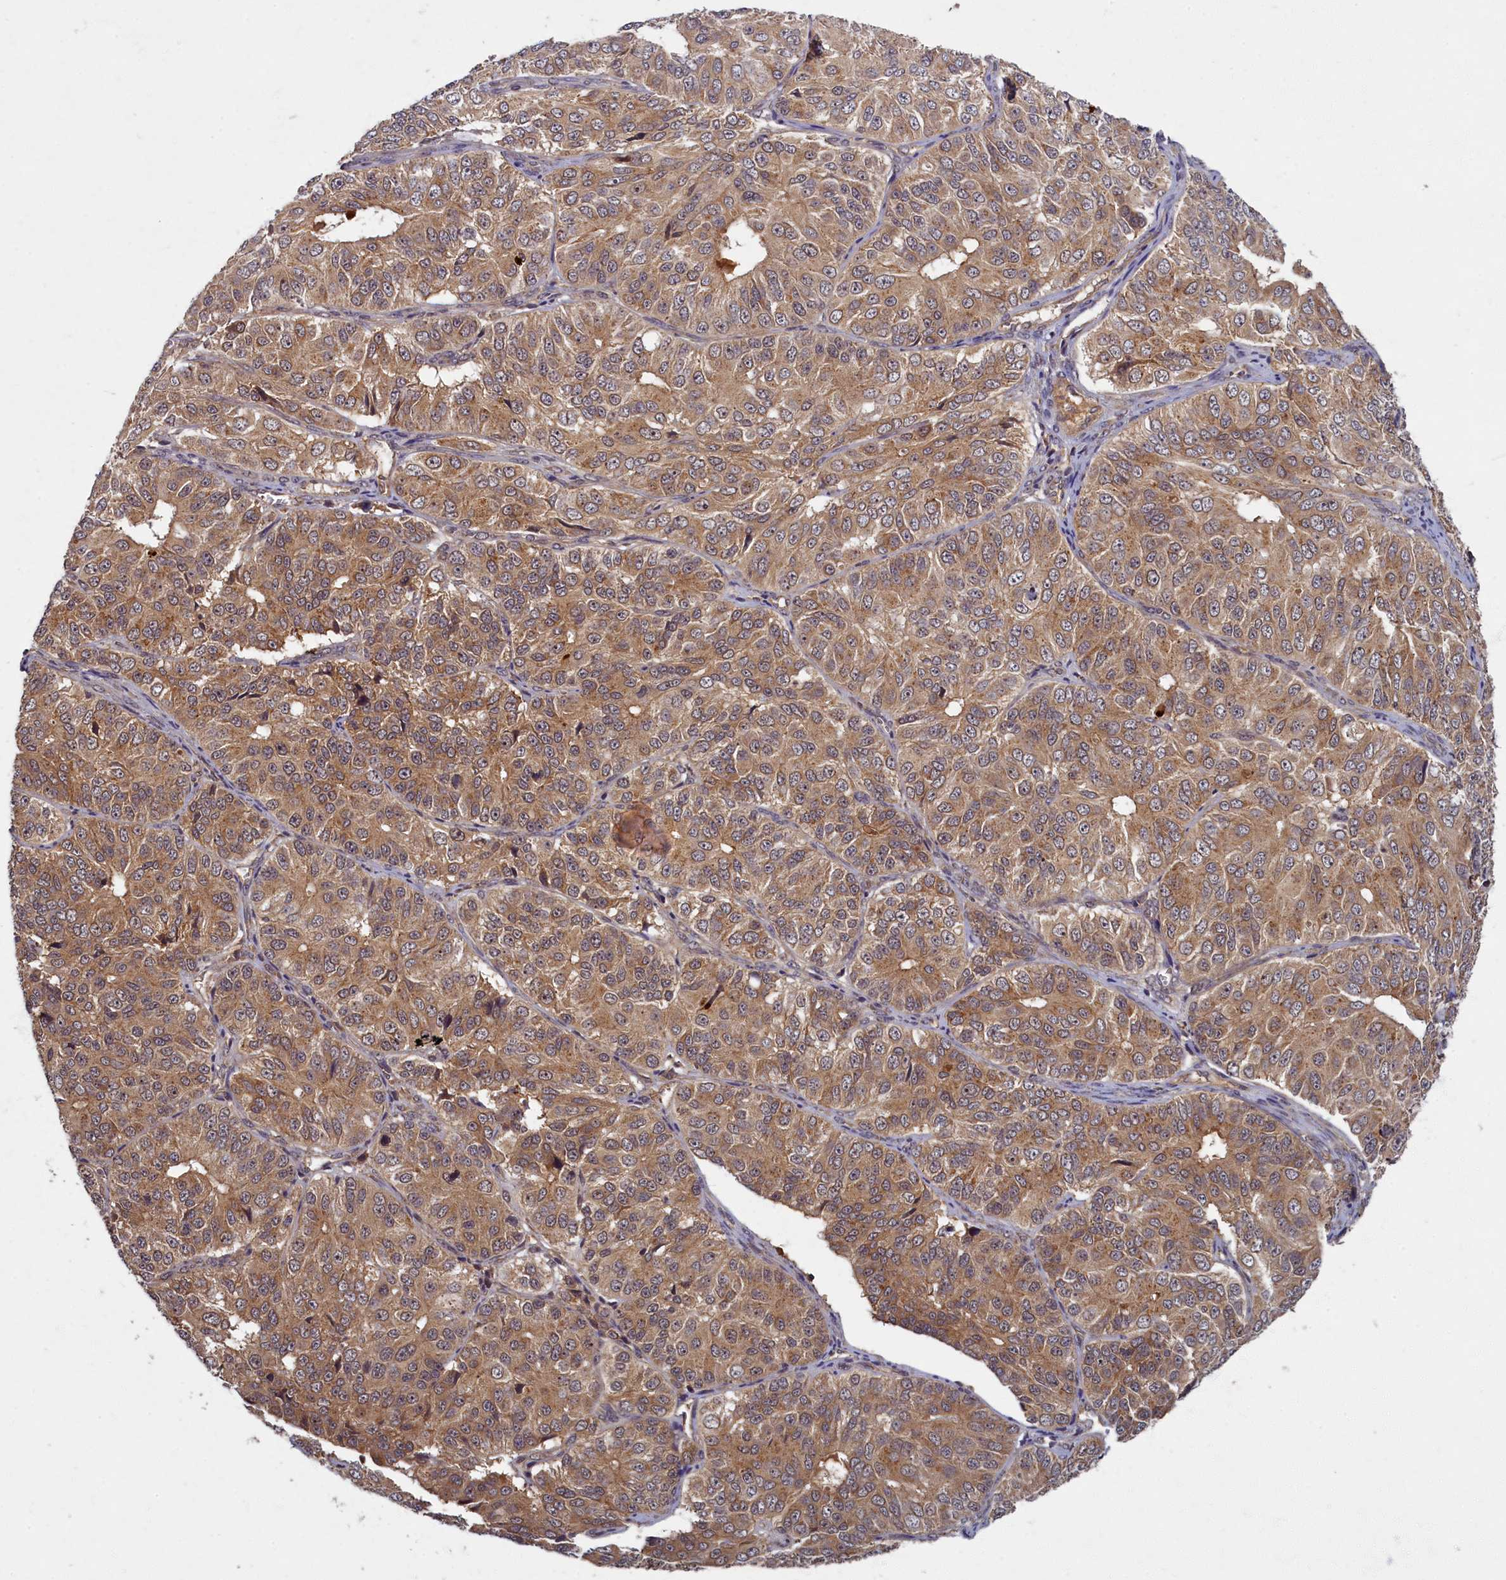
{"staining": {"intensity": "moderate", "quantity": ">75%", "location": "cytoplasmic/membranous"}, "tissue": "ovarian cancer", "cell_type": "Tumor cells", "image_type": "cancer", "snomed": [{"axis": "morphology", "description": "Carcinoma, endometroid"}, {"axis": "topography", "description": "Ovary"}], "caption": "Ovarian cancer (endometroid carcinoma) stained with a protein marker reveals moderate staining in tumor cells.", "gene": "BICD1", "patient": {"sex": "female", "age": 51}}